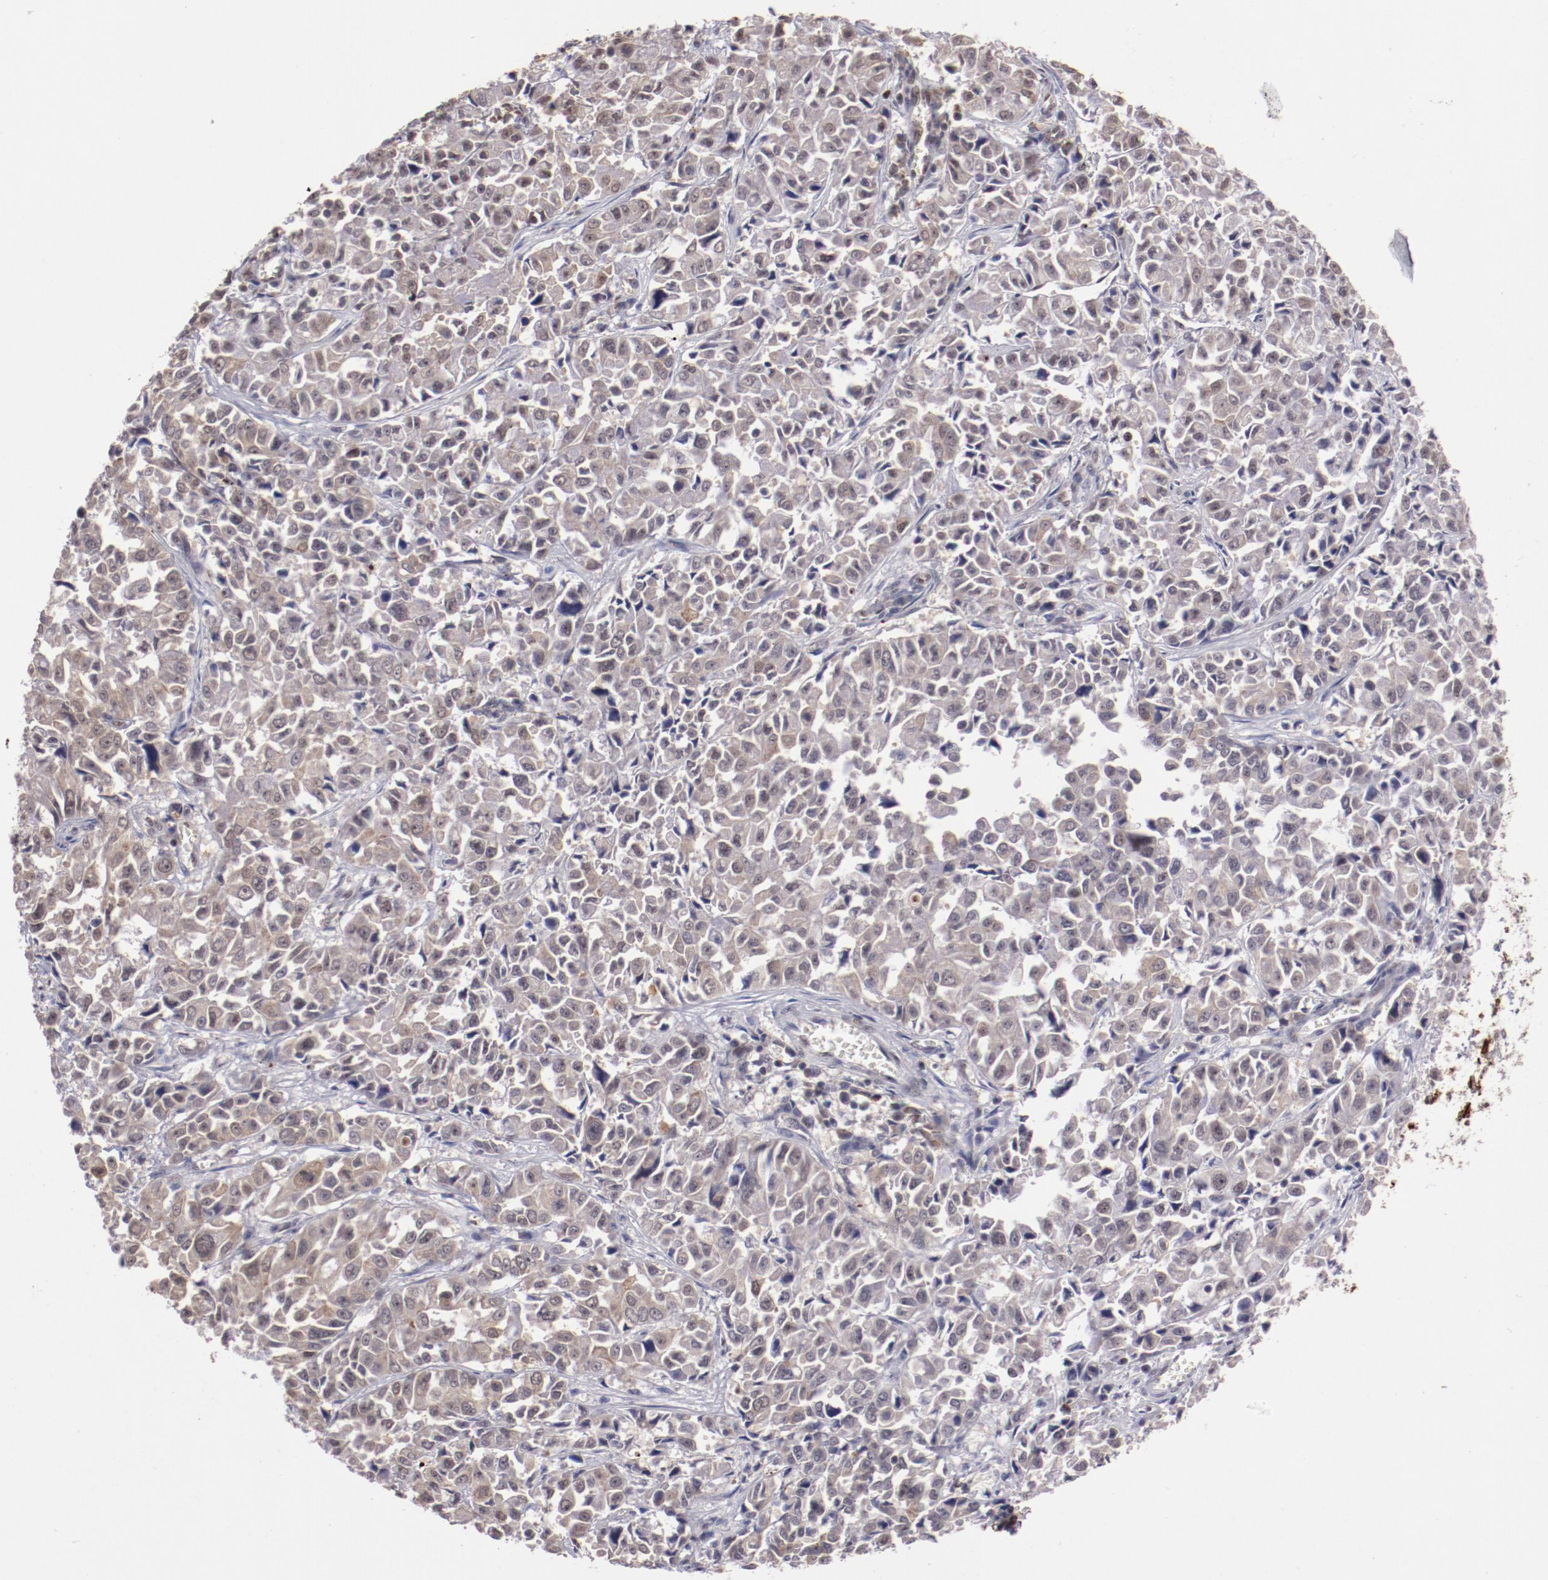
{"staining": {"intensity": "weak", "quantity": ">75%", "location": "cytoplasmic/membranous"}, "tissue": "pancreatic cancer", "cell_type": "Tumor cells", "image_type": "cancer", "snomed": [{"axis": "morphology", "description": "Adenocarcinoma, NOS"}, {"axis": "topography", "description": "Pancreas"}], "caption": "This micrograph reveals immunohistochemistry staining of pancreatic adenocarcinoma, with low weak cytoplasmic/membranous positivity in about >75% of tumor cells.", "gene": "DDX24", "patient": {"sex": "female", "age": 52}}